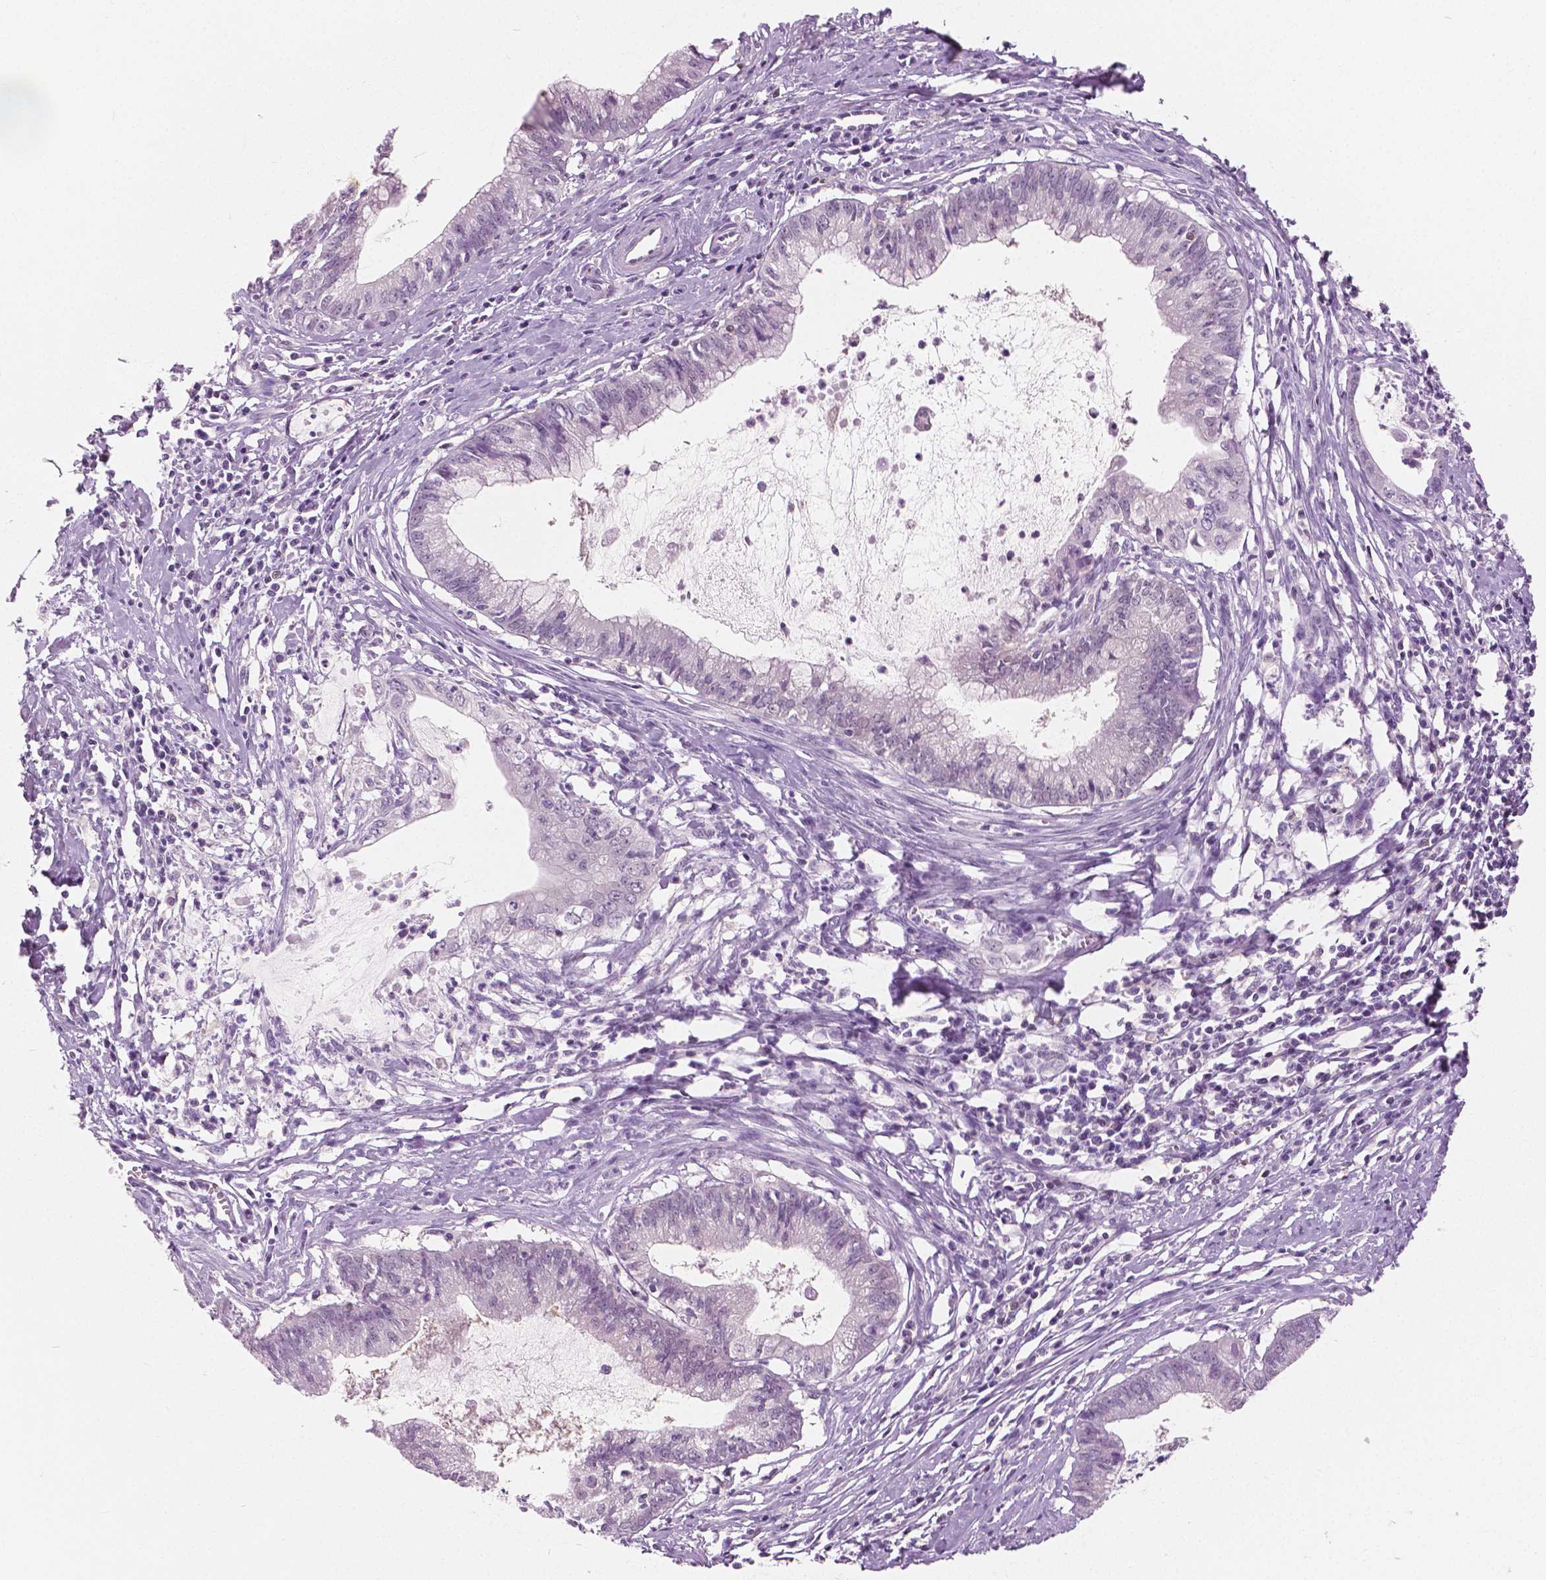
{"staining": {"intensity": "negative", "quantity": "none", "location": "none"}, "tissue": "cervical cancer", "cell_type": "Tumor cells", "image_type": "cancer", "snomed": [{"axis": "morphology", "description": "Normal tissue, NOS"}, {"axis": "morphology", "description": "Adenocarcinoma, NOS"}, {"axis": "topography", "description": "Cervix"}], "caption": "Tumor cells are negative for brown protein staining in cervical adenocarcinoma. Brightfield microscopy of IHC stained with DAB (3,3'-diaminobenzidine) (brown) and hematoxylin (blue), captured at high magnification.", "gene": "GALM", "patient": {"sex": "female", "age": 38}}